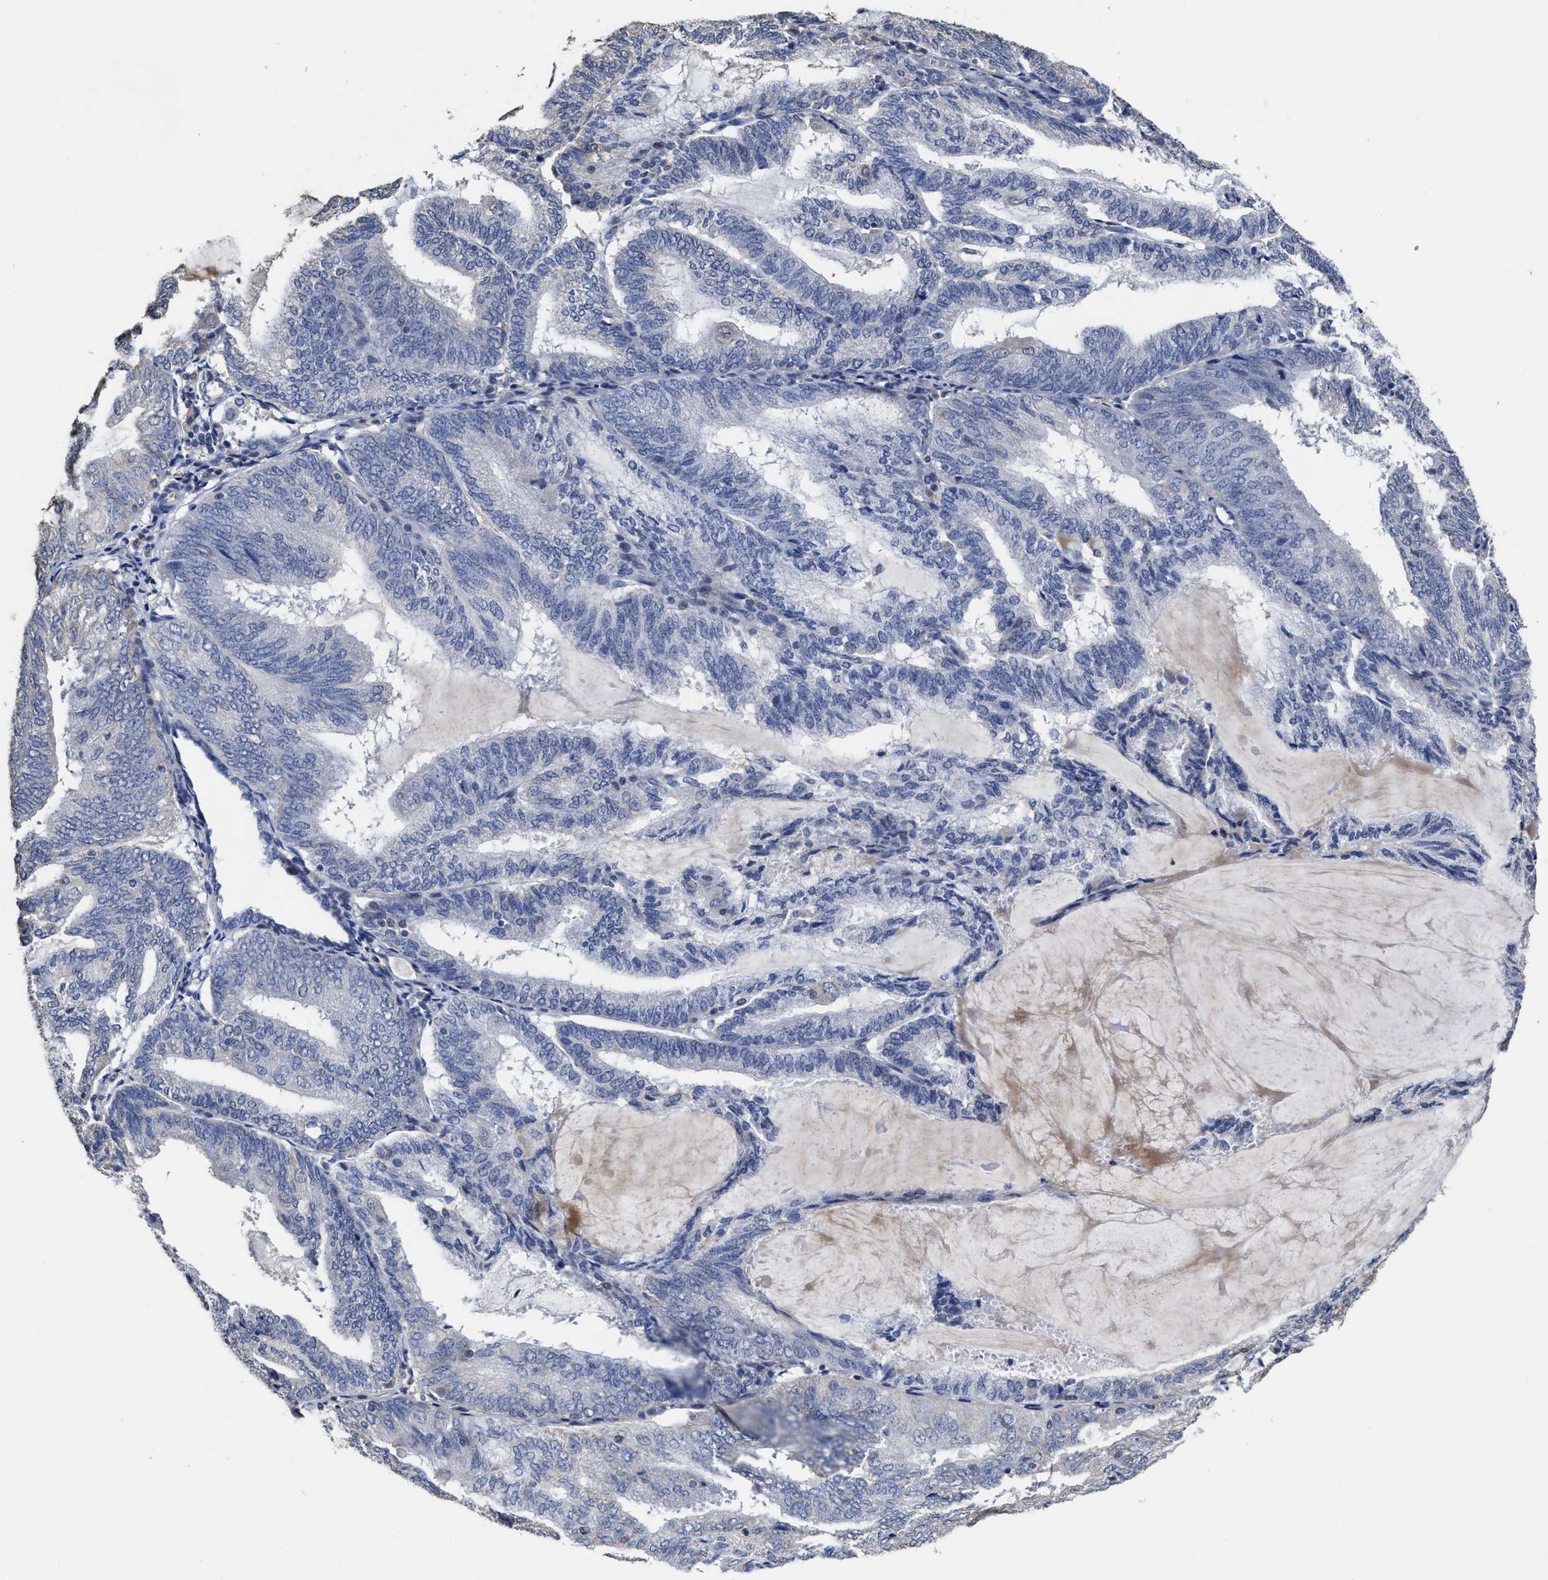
{"staining": {"intensity": "negative", "quantity": "none", "location": "none"}, "tissue": "endometrial cancer", "cell_type": "Tumor cells", "image_type": "cancer", "snomed": [{"axis": "morphology", "description": "Adenocarcinoma, NOS"}, {"axis": "topography", "description": "Endometrium"}], "caption": "An IHC micrograph of endometrial adenocarcinoma is shown. There is no staining in tumor cells of endometrial adenocarcinoma.", "gene": "ZFAT", "patient": {"sex": "female", "age": 81}}